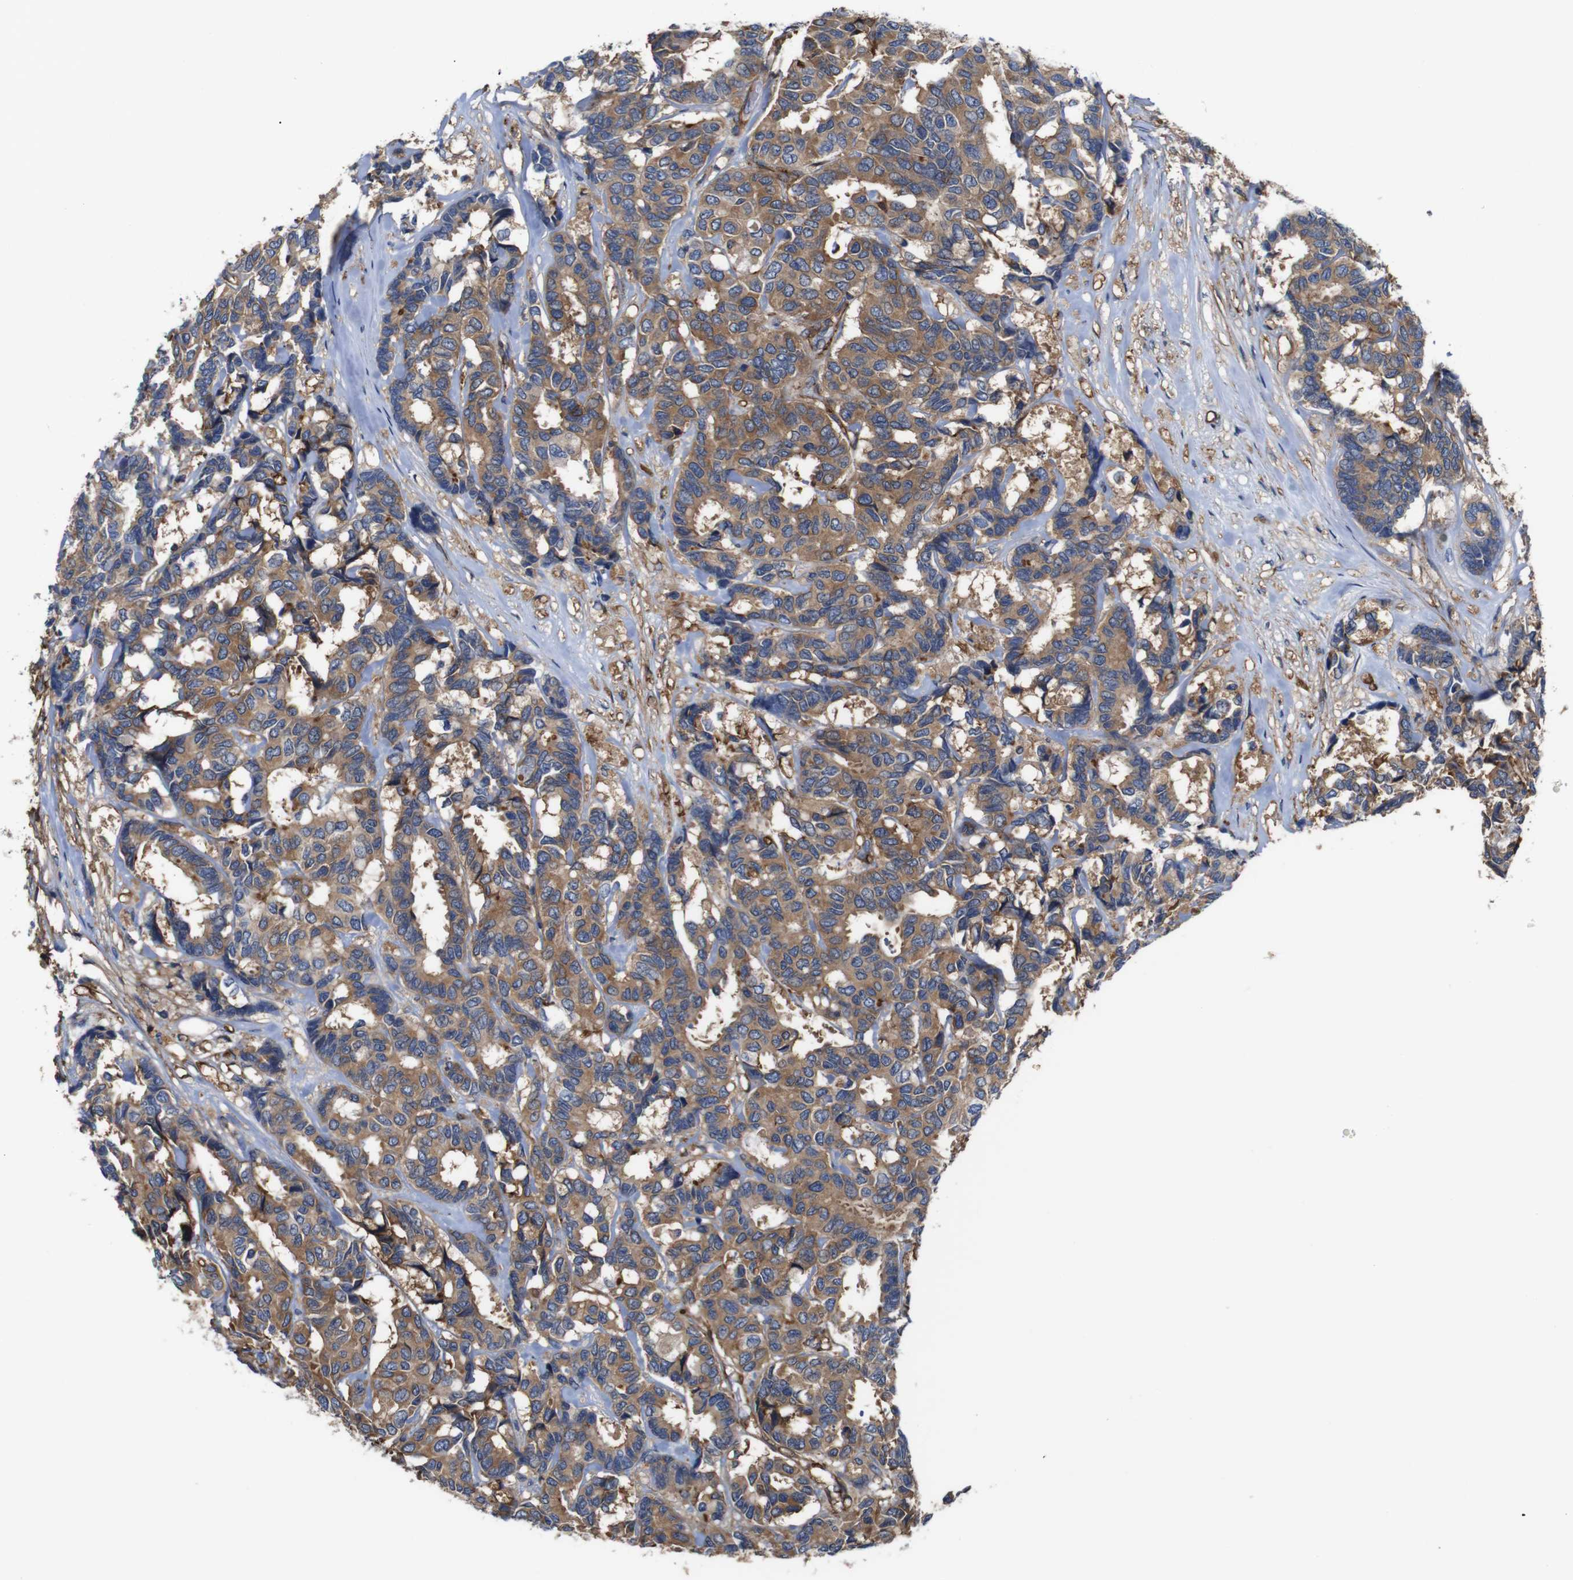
{"staining": {"intensity": "moderate", "quantity": ">75%", "location": "cytoplasmic/membranous"}, "tissue": "breast cancer", "cell_type": "Tumor cells", "image_type": "cancer", "snomed": [{"axis": "morphology", "description": "Duct carcinoma"}, {"axis": "topography", "description": "Breast"}], "caption": "Immunohistochemical staining of infiltrating ductal carcinoma (breast) demonstrates medium levels of moderate cytoplasmic/membranous protein expression in about >75% of tumor cells.", "gene": "PI4KA", "patient": {"sex": "female", "age": 87}}